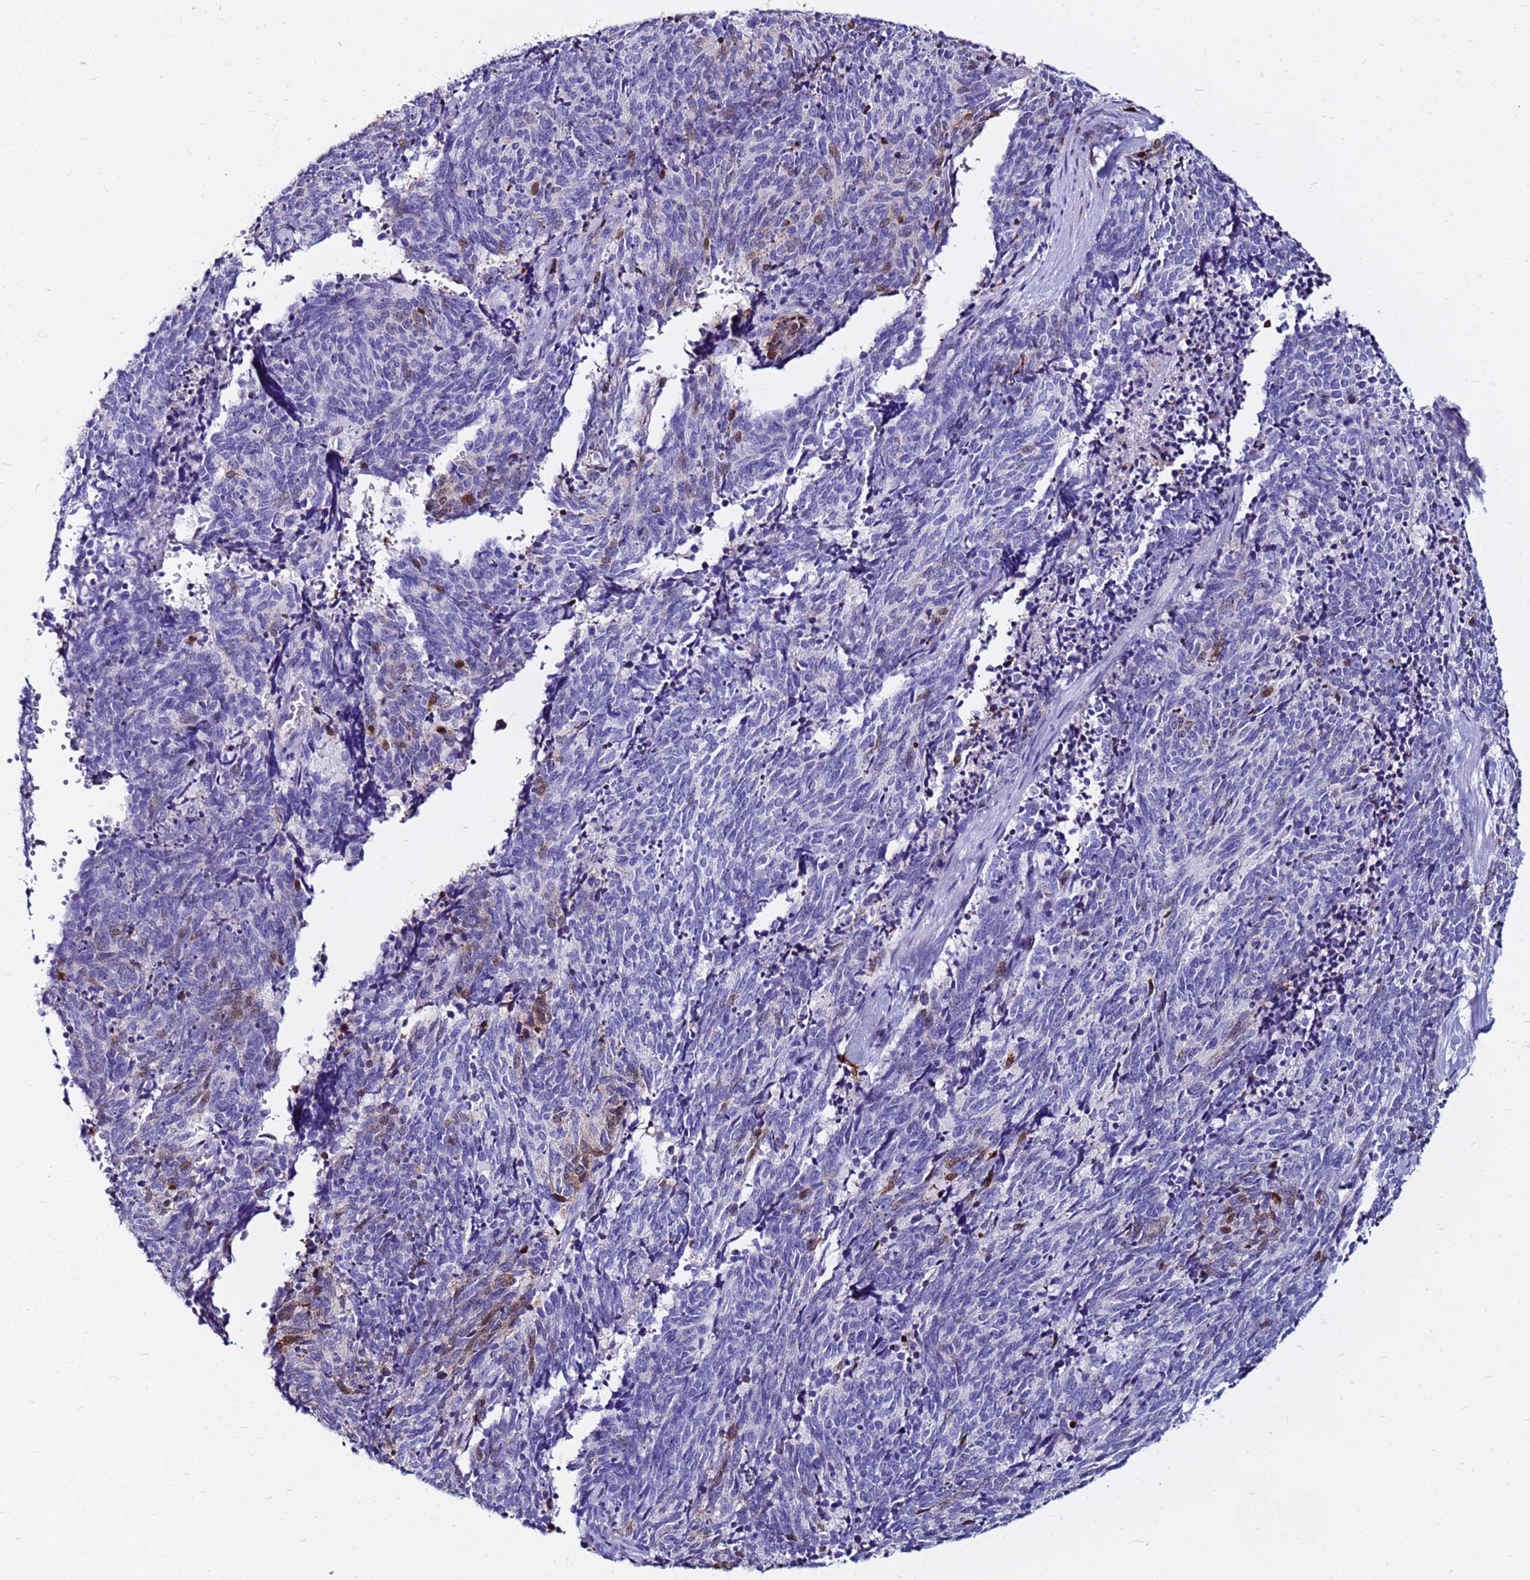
{"staining": {"intensity": "moderate", "quantity": "<25%", "location": "cytoplasmic/membranous"}, "tissue": "cervical cancer", "cell_type": "Tumor cells", "image_type": "cancer", "snomed": [{"axis": "morphology", "description": "Squamous cell carcinoma, NOS"}, {"axis": "topography", "description": "Cervix"}], "caption": "Immunohistochemical staining of cervical cancer reveals moderate cytoplasmic/membranous protein expression in about <25% of tumor cells. The protein of interest is shown in brown color, while the nuclei are stained blue.", "gene": "PPP1R14C", "patient": {"sex": "female", "age": 29}}